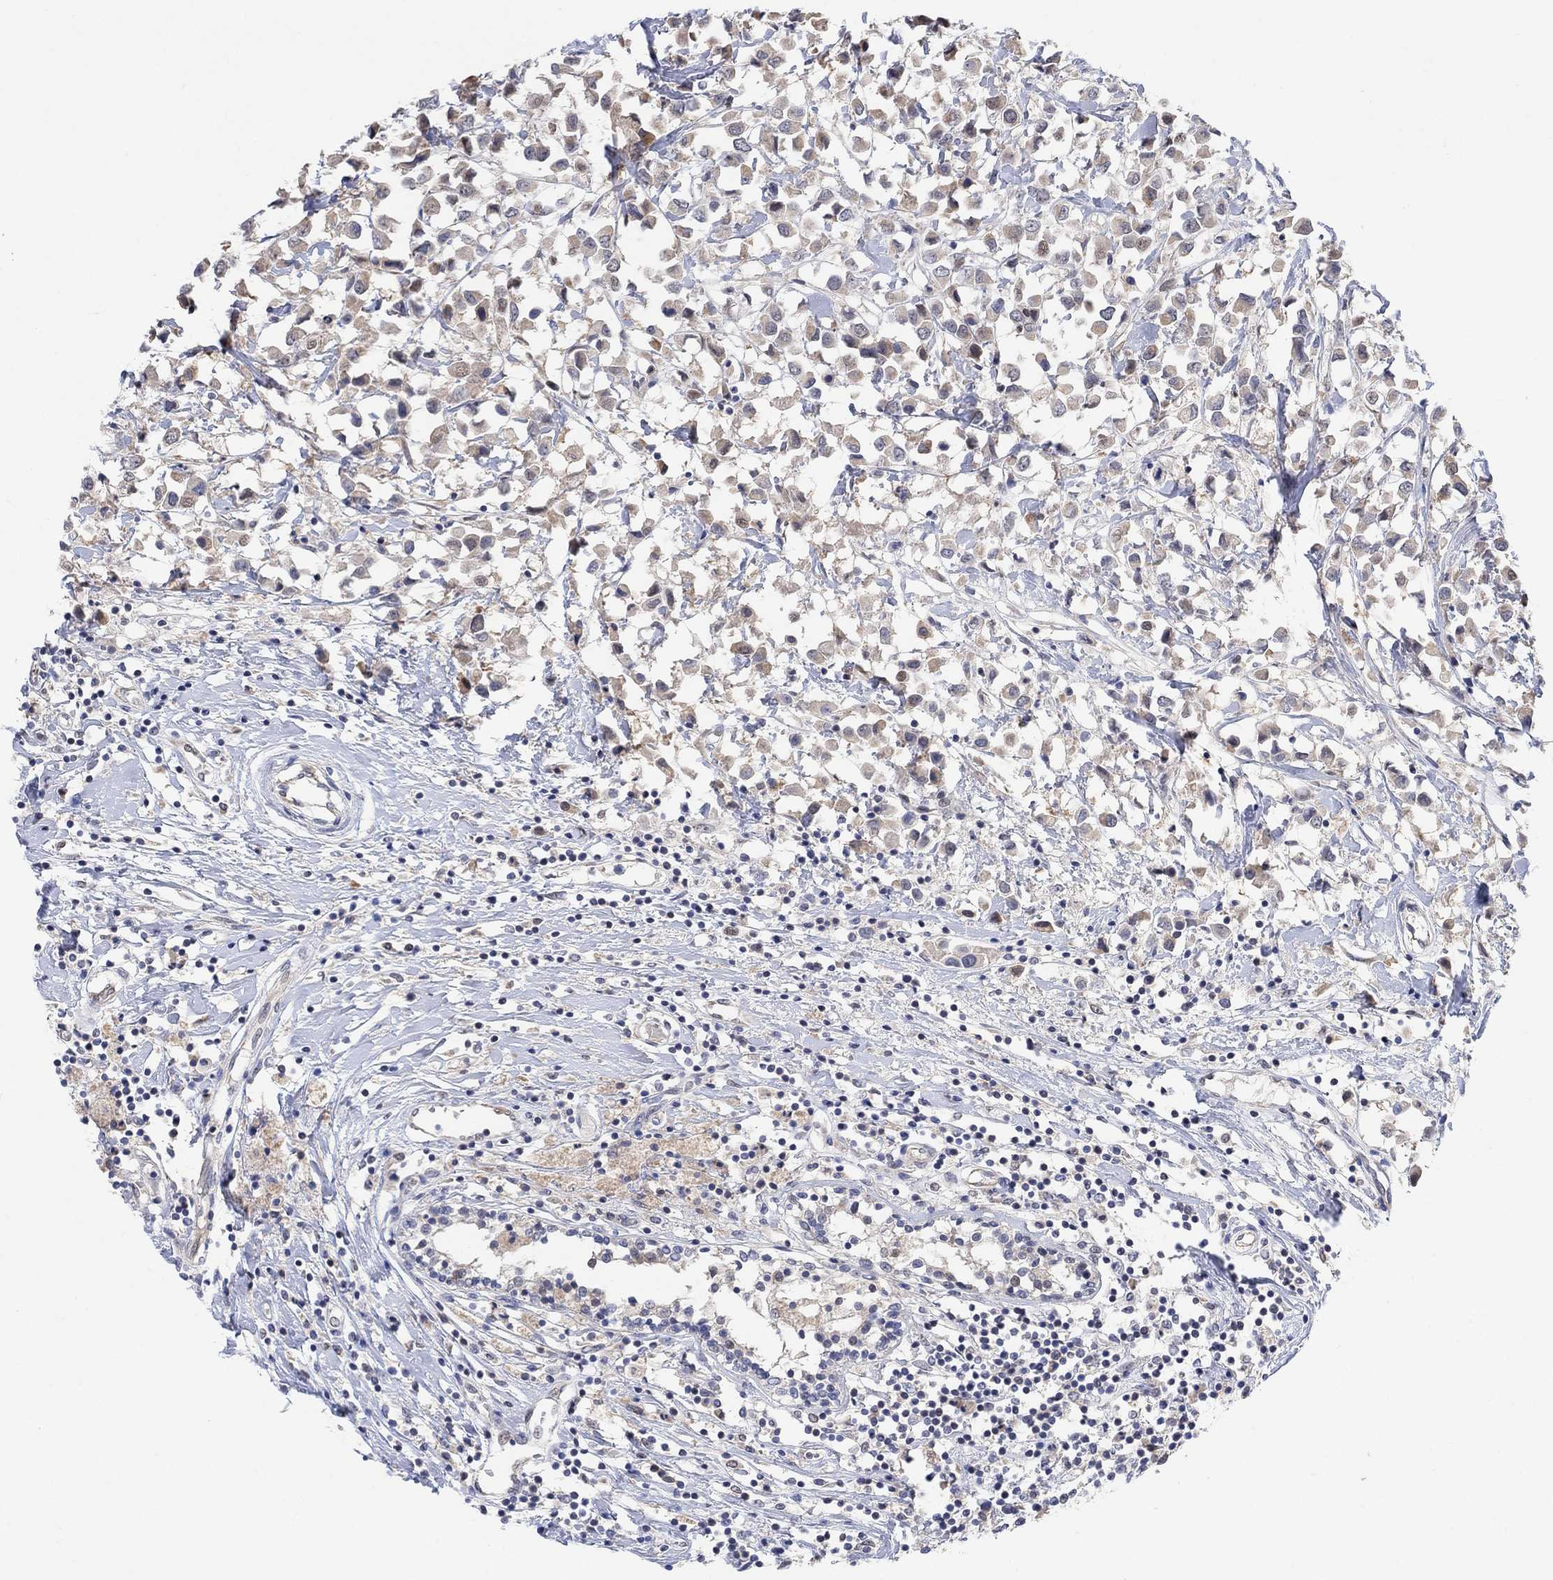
{"staining": {"intensity": "weak", "quantity": ">75%", "location": "cytoplasmic/membranous"}, "tissue": "breast cancer", "cell_type": "Tumor cells", "image_type": "cancer", "snomed": [{"axis": "morphology", "description": "Duct carcinoma"}, {"axis": "topography", "description": "Breast"}], "caption": "The immunohistochemical stain labels weak cytoplasmic/membranous expression in tumor cells of breast invasive ductal carcinoma tissue.", "gene": "CNTF", "patient": {"sex": "female", "age": 61}}